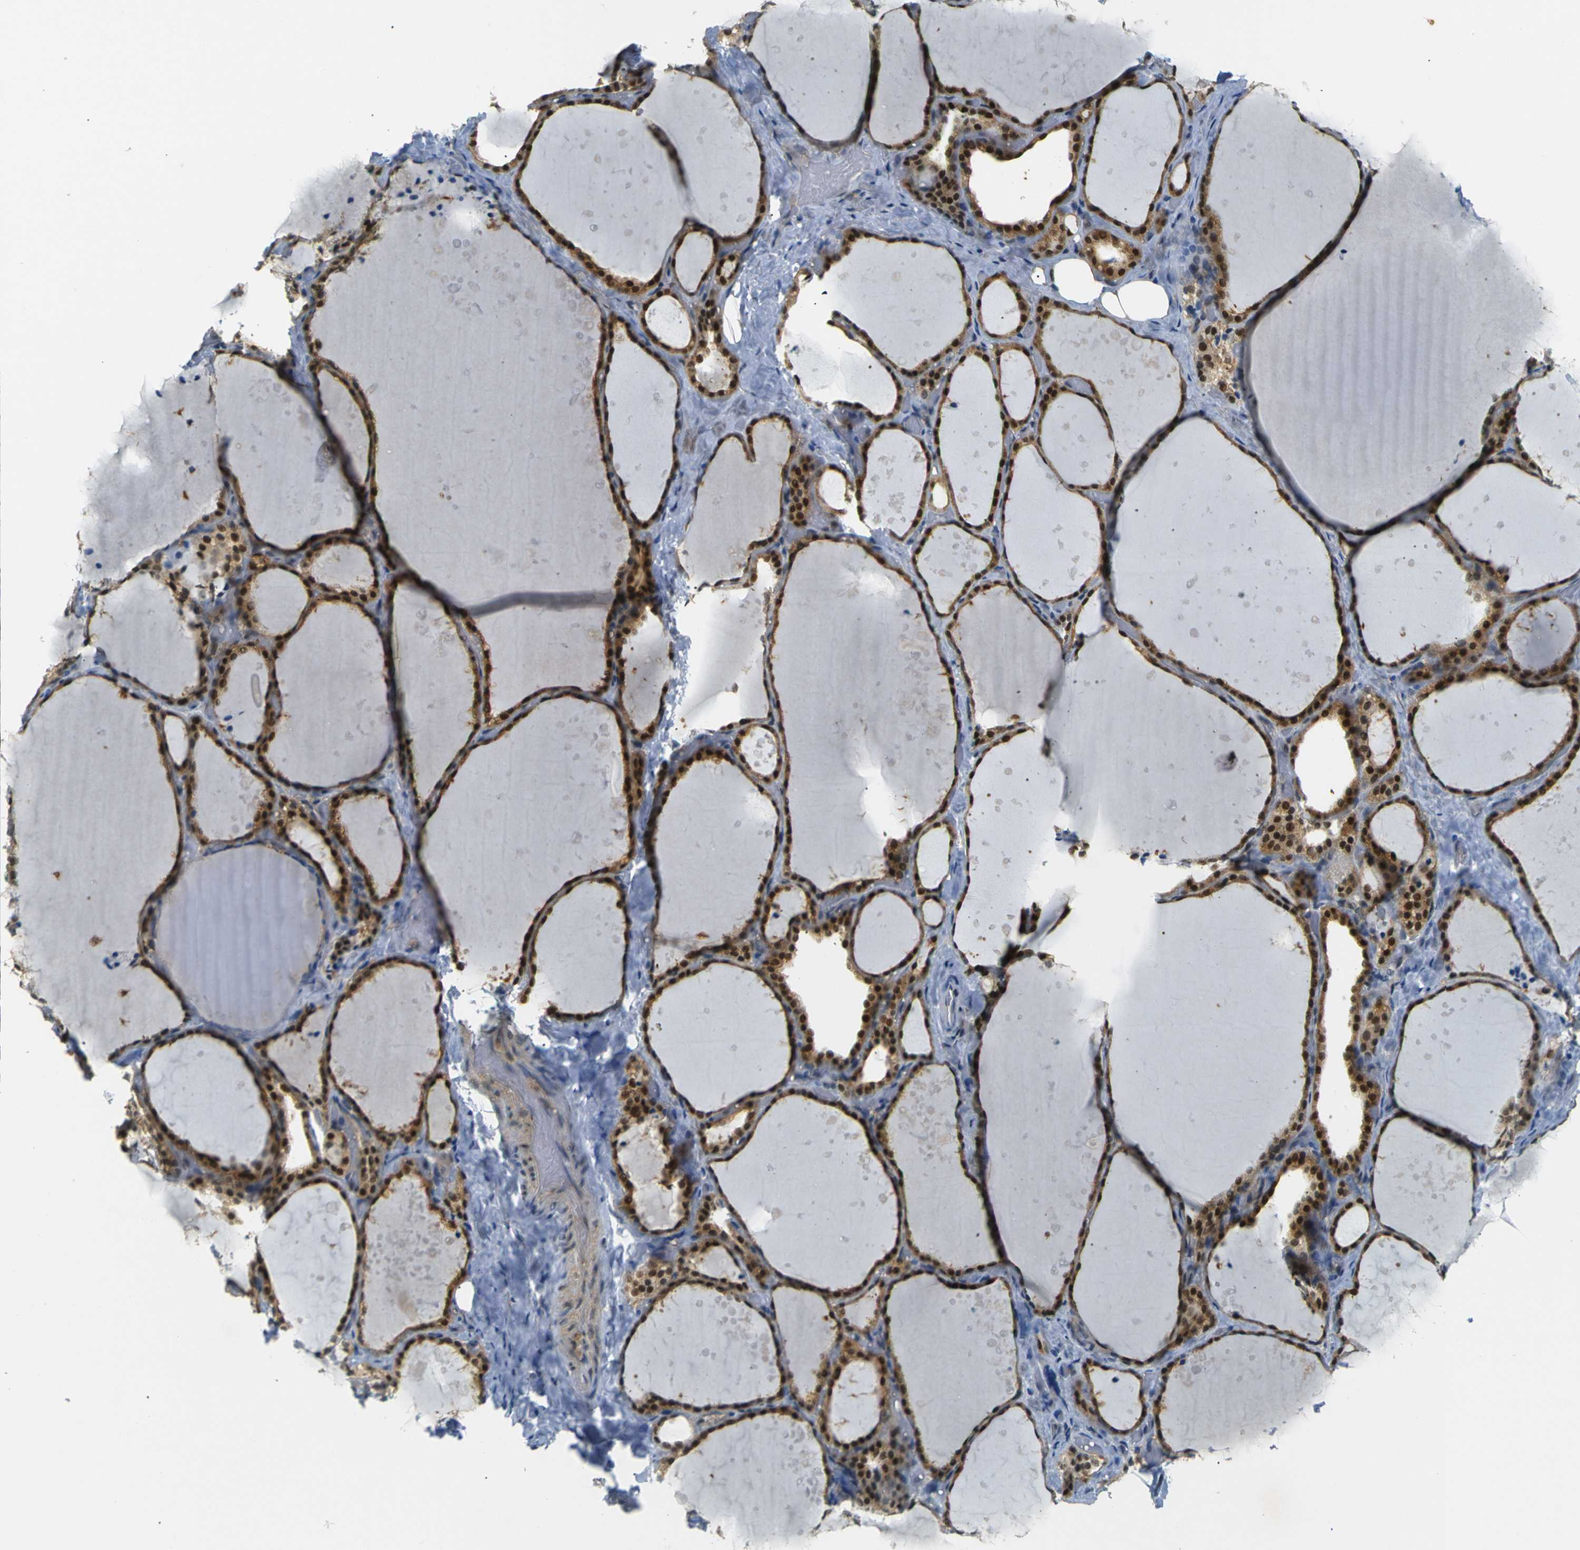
{"staining": {"intensity": "strong", "quantity": ">75%", "location": "cytoplasmic/membranous,nuclear"}, "tissue": "thyroid gland", "cell_type": "Glandular cells", "image_type": "normal", "snomed": [{"axis": "morphology", "description": "Normal tissue, NOS"}, {"axis": "topography", "description": "Thyroid gland"}], "caption": "An image of thyroid gland stained for a protein displays strong cytoplasmic/membranous,nuclear brown staining in glandular cells.", "gene": "SKP1", "patient": {"sex": "female", "age": 44}}